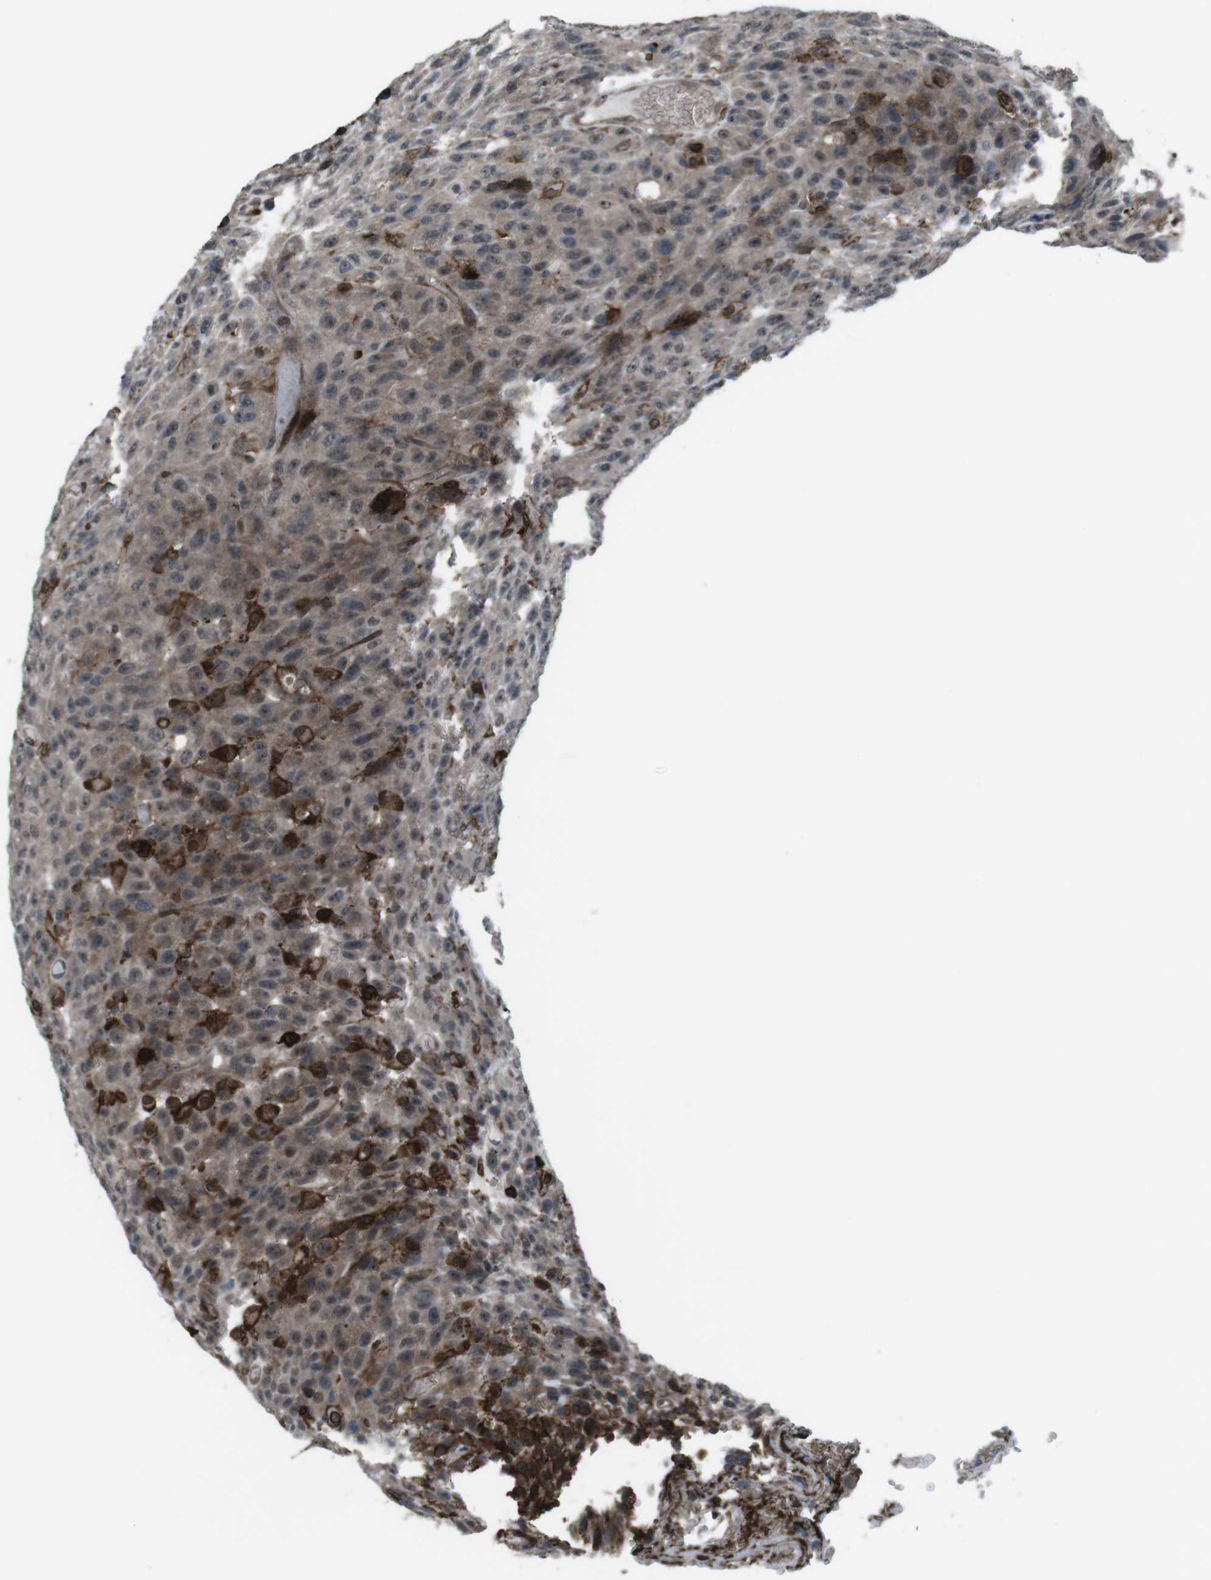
{"staining": {"intensity": "moderate", "quantity": ">75%", "location": "cytoplasmic/membranous"}, "tissue": "urothelial cancer", "cell_type": "Tumor cells", "image_type": "cancer", "snomed": [{"axis": "morphology", "description": "Urothelial carcinoma, High grade"}, {"axis": "topography", "description": "Urinary bladder"}], "caption": "The immunohistochemical stain highlights moderate cytoplasmic/membranous positivity in tumor cells of urothelial cancer tissue.", "gene": "GDF10", "patient": {"sex": "male", "age": 66}}